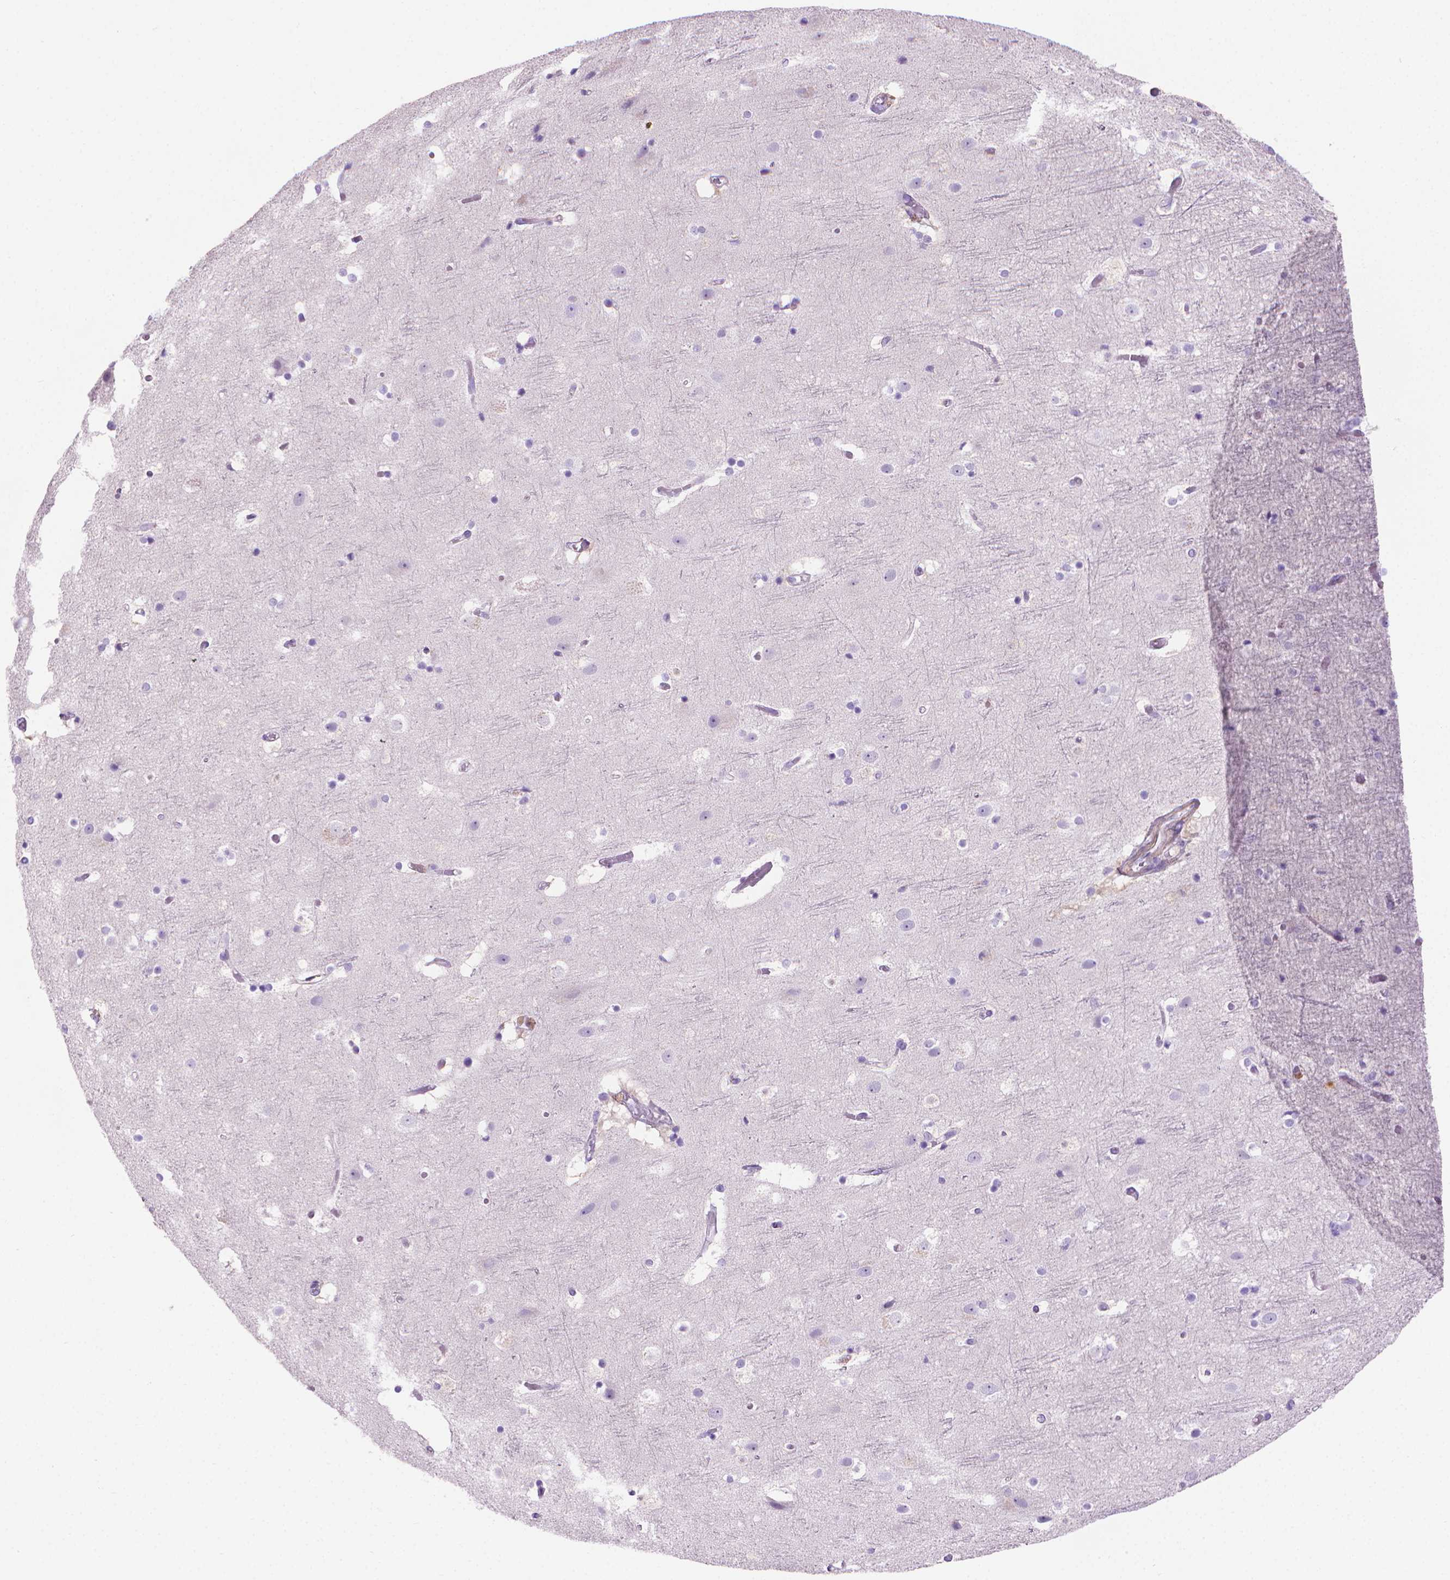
{"staining": {"intensity": "negative", "quantity": "none", "location": "none"}, "tissue": "cerebral cortex", "cell_type": "Endothelial cells", "image_type": "normal", "snomed": [{"axis": "morphology", "description": "Normal tissue, NOS"}, {"axis": "topography", "description": "Cerebral cortex"}], "caption": "Immunohistochemistry histopathology image of benign cerebral cortex: cerebral cortex stained with DAB shows no significant protein staining in endothelial cells.", "gene": "FASN", "patient": {"sex": "female", "age": 52}}